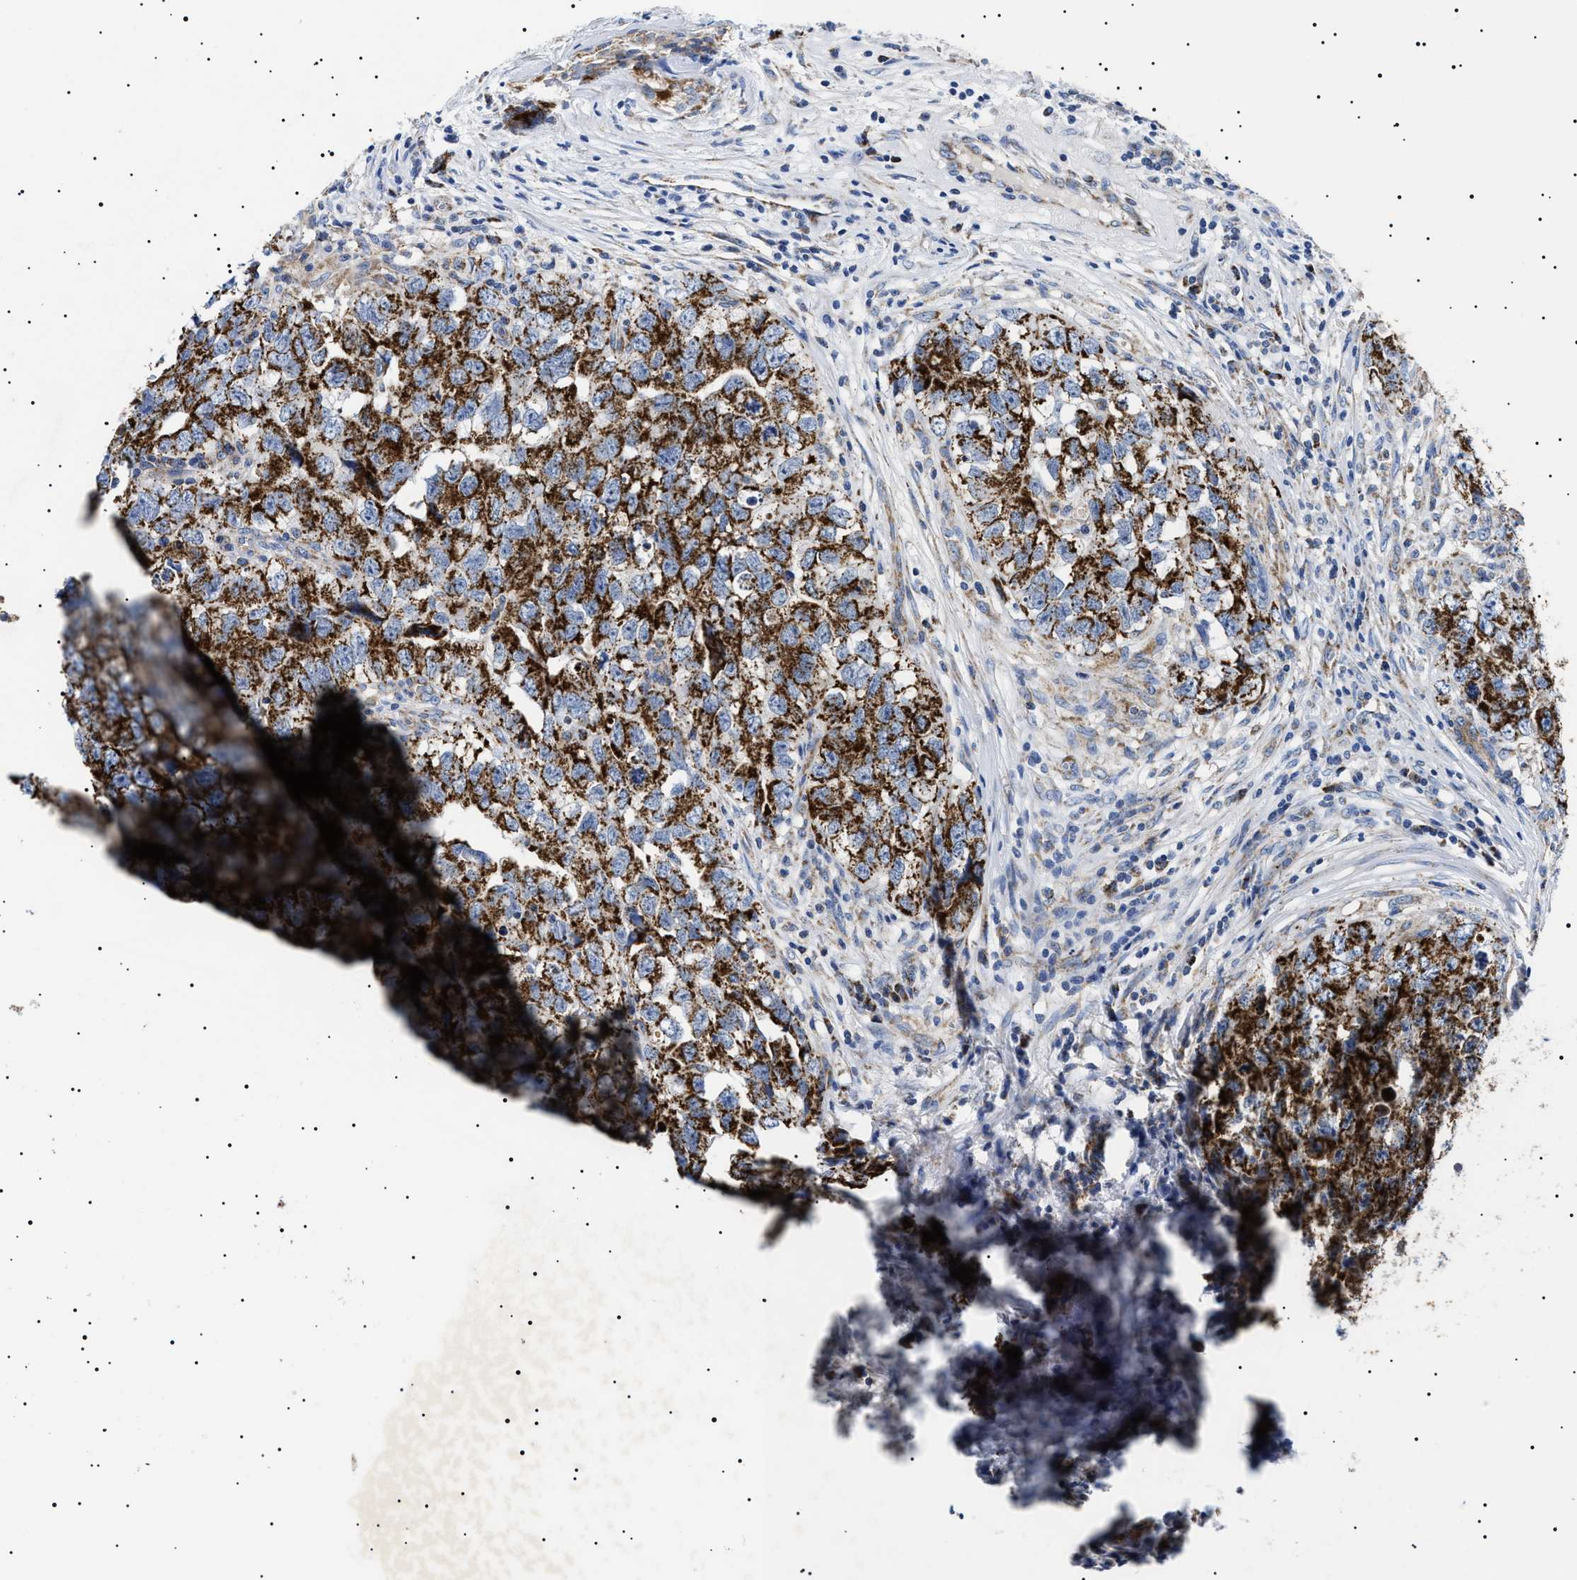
{"staining": {"intensity": "strong", "quantity": ">75%", "location": "cytoplasmic/membranous"}, "tissue": "testis cancer", "cell_type": "Tumor cells", "image_type": "cancer", "snomed": [{"axis": "morphology", "description": "Seminoma, NOS"}, {"axis": "morphology", "description": "Carcinoma, Embryonal, NOS"}, {"axis": "topography", "description": "Testis"}], "caption": "Immunohistochemistry (IHC) photomicrograph of neoplastic tissue: human testis cancer stained using immunohistochemistry exhibits high levels of strong protein expression localized specifically in the cytoplasmic/membranous of tumor cells, appearing as a cytoplasmic/membranous brown color.", "gene": "CHRDL2", "patient": {"sex": "male", "age": 43}}